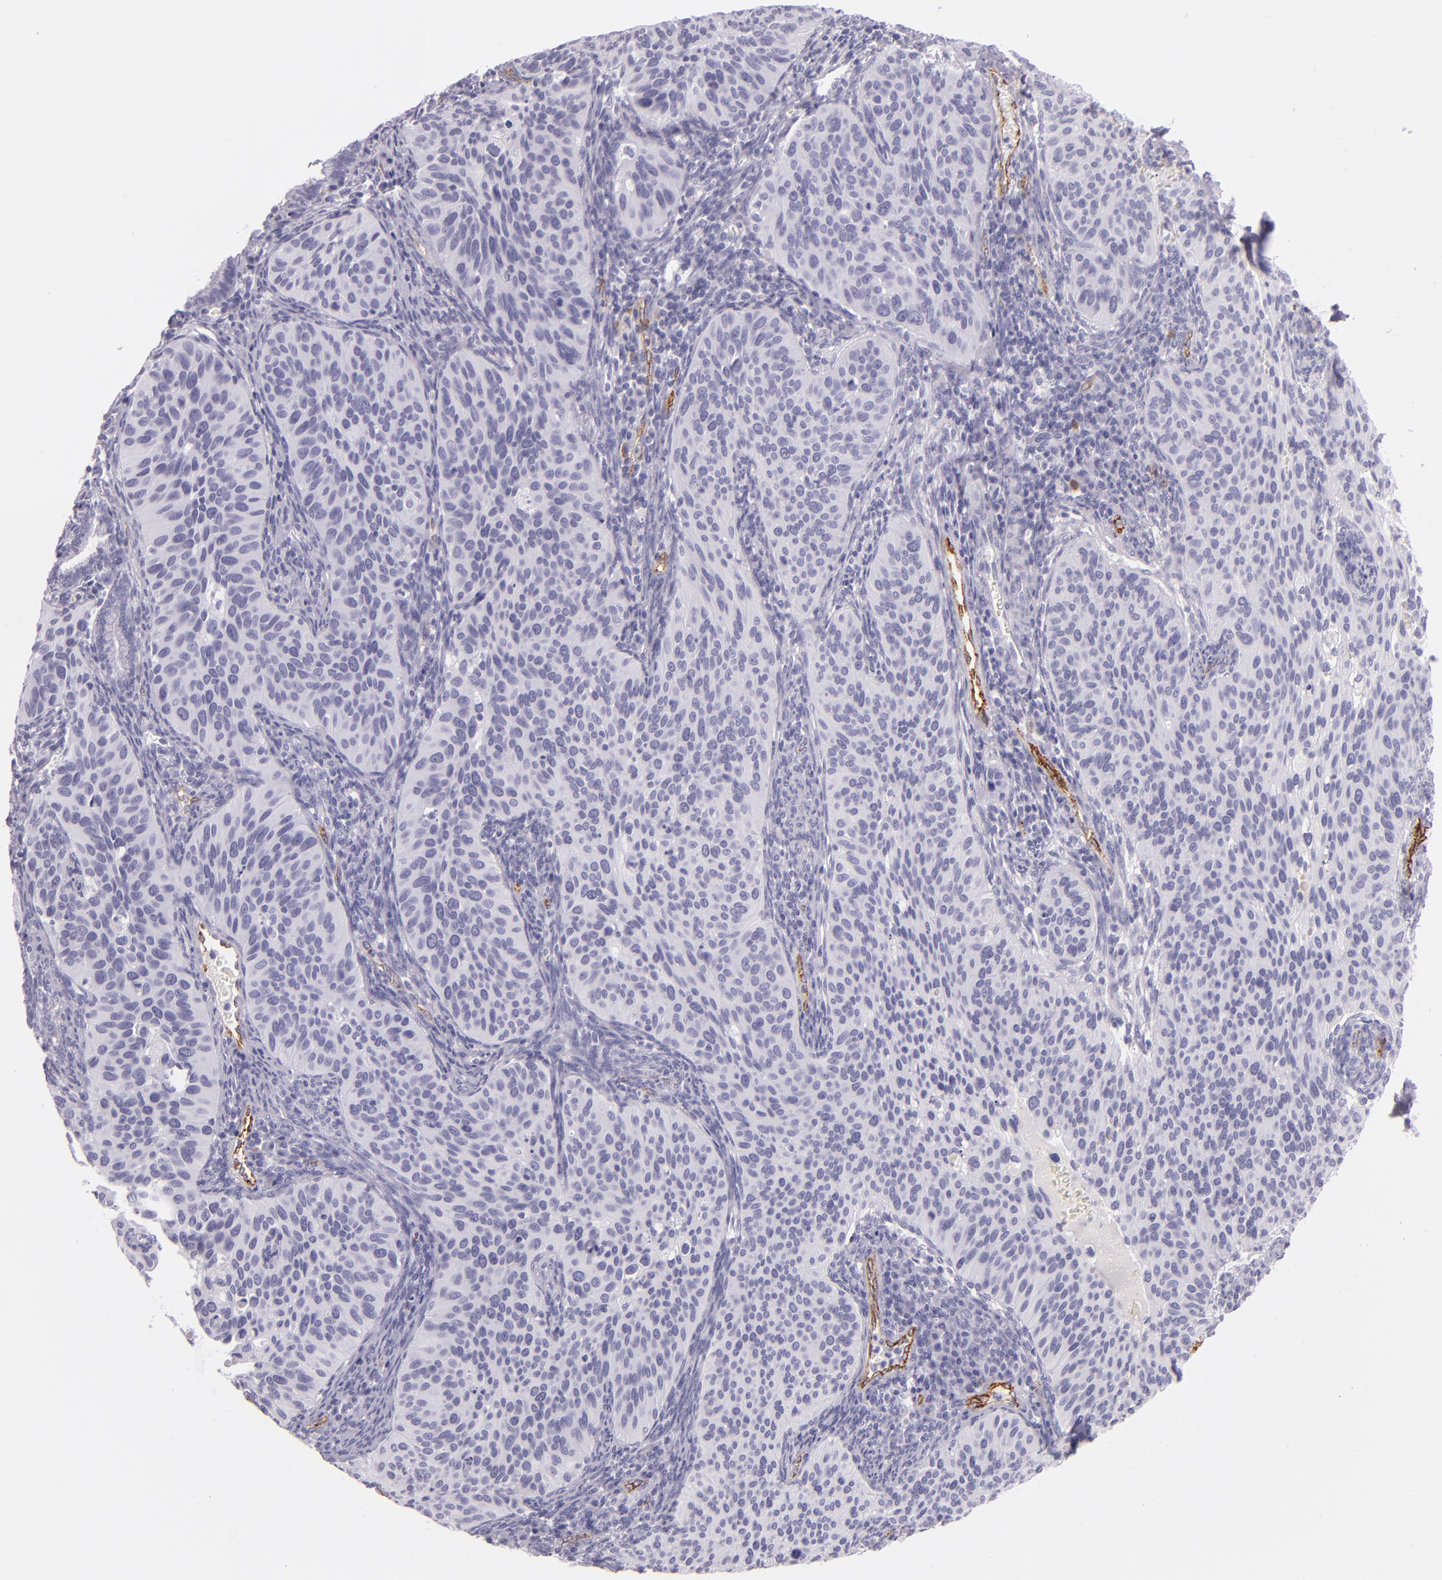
{"staining": {"intensity": "negative", "quantity": "none", "location": "none"}, "tissue": "cervical cancer", "cell_type": "Tumor cells", "image_type": "cancer", "snomed": [{"axis": "morphology", "description": "Adenocarcinoma, NOS"}, {"axis": "topography", "description": "Cervix"}], "caption": "Protein analysis of cervical cancer exhibits no significant positivity in tumor cells.", "gene": "SELP", "patient": {"sex": "female", "age": 29}}